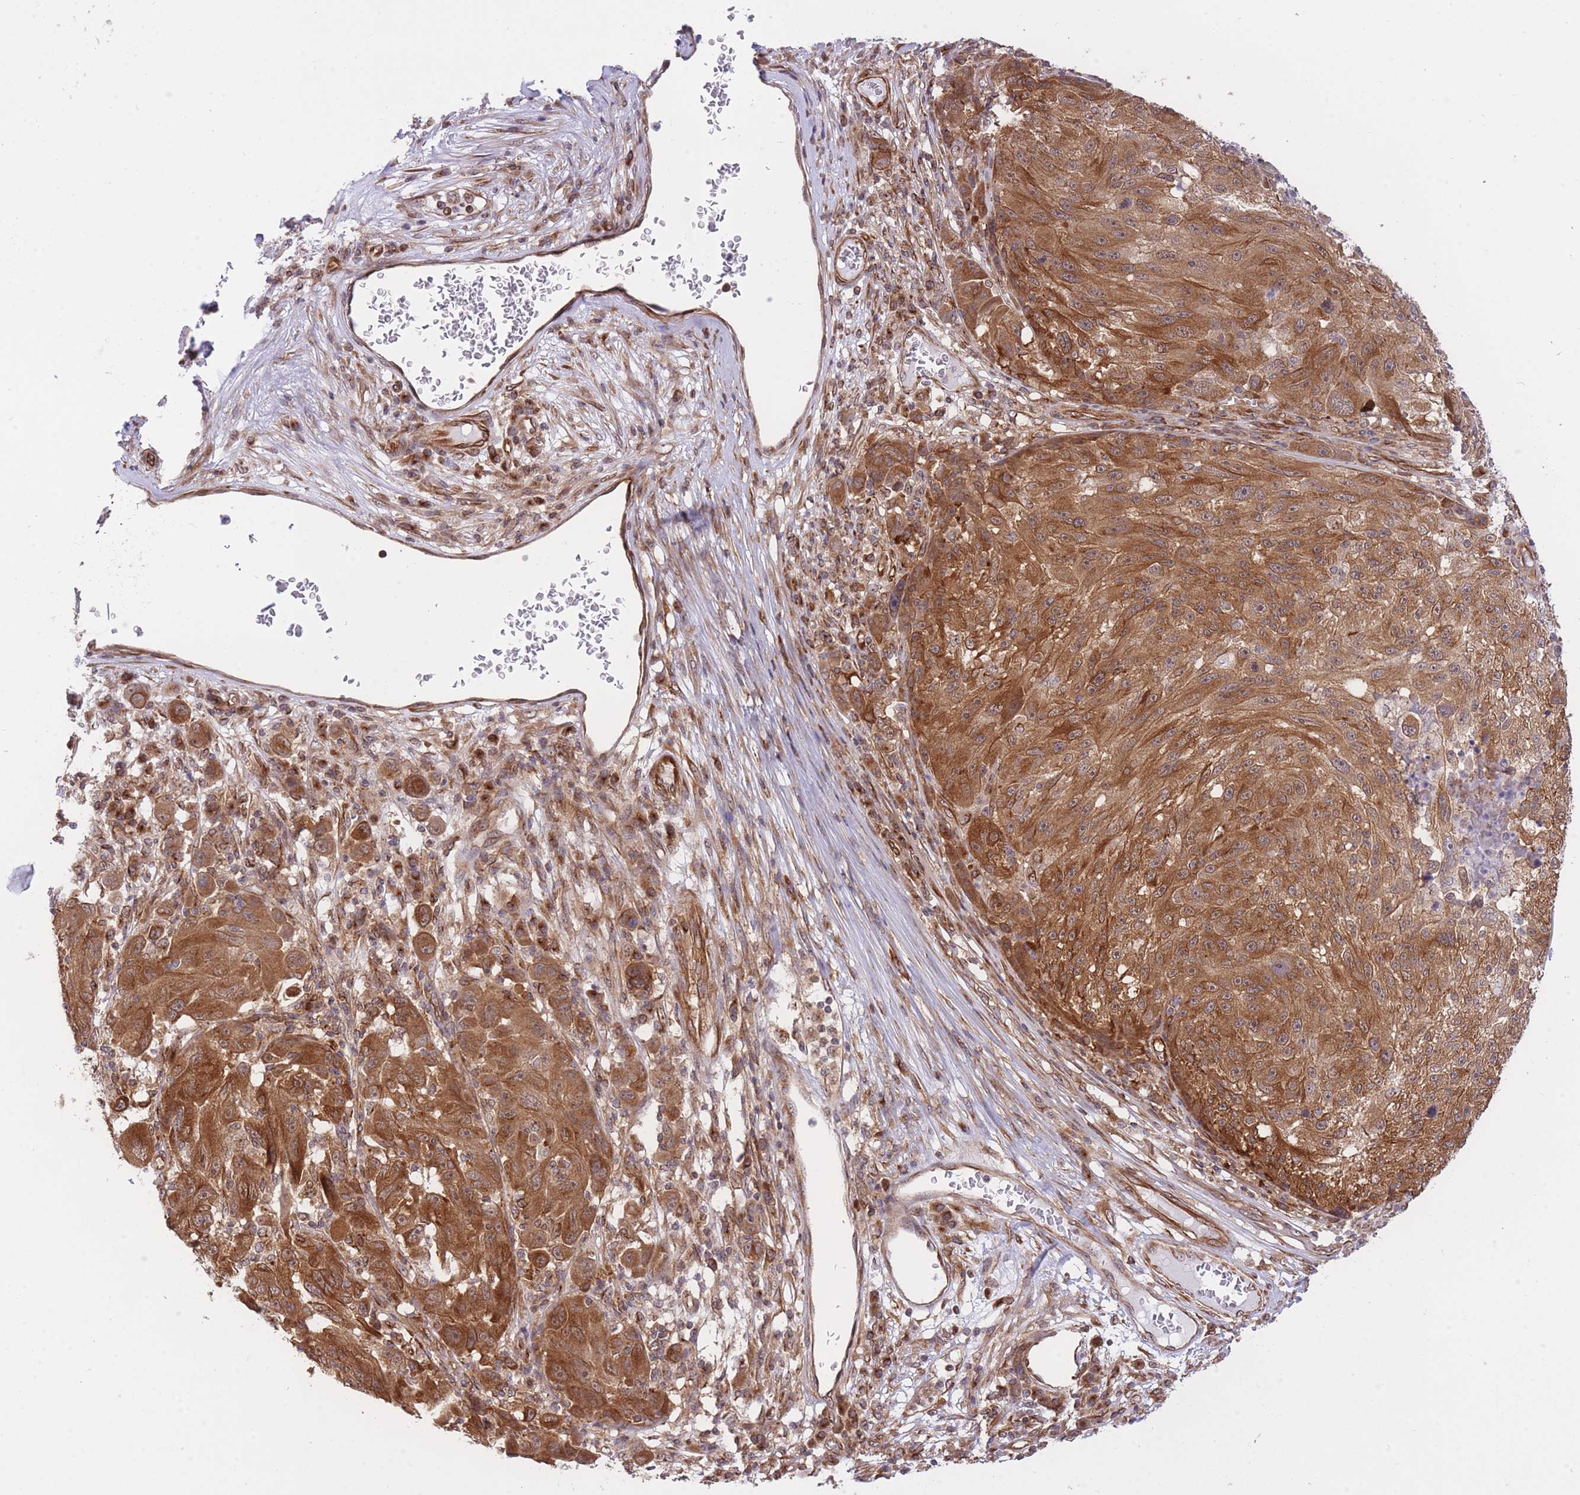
{"staining": {"intensity": "strong", "quantity": ">75%", "location": "cytoplasmic/membranous"}, "tissue": "melanoma", "cell_type": "Tumor cells", "image_type": "cancer", "snomed": [{"axis": "morphology", "description": "Malignant melanoma, NOS"}, {"axis": "topography", "description": "Skin"}], "caption": "Malignant melanoma stained for a protein demonstrates strong cytoplasmic/membranous positivity in tumor cells.", "gene": "EXOSC8", "patient": {"sex": "male", "age": 53}}